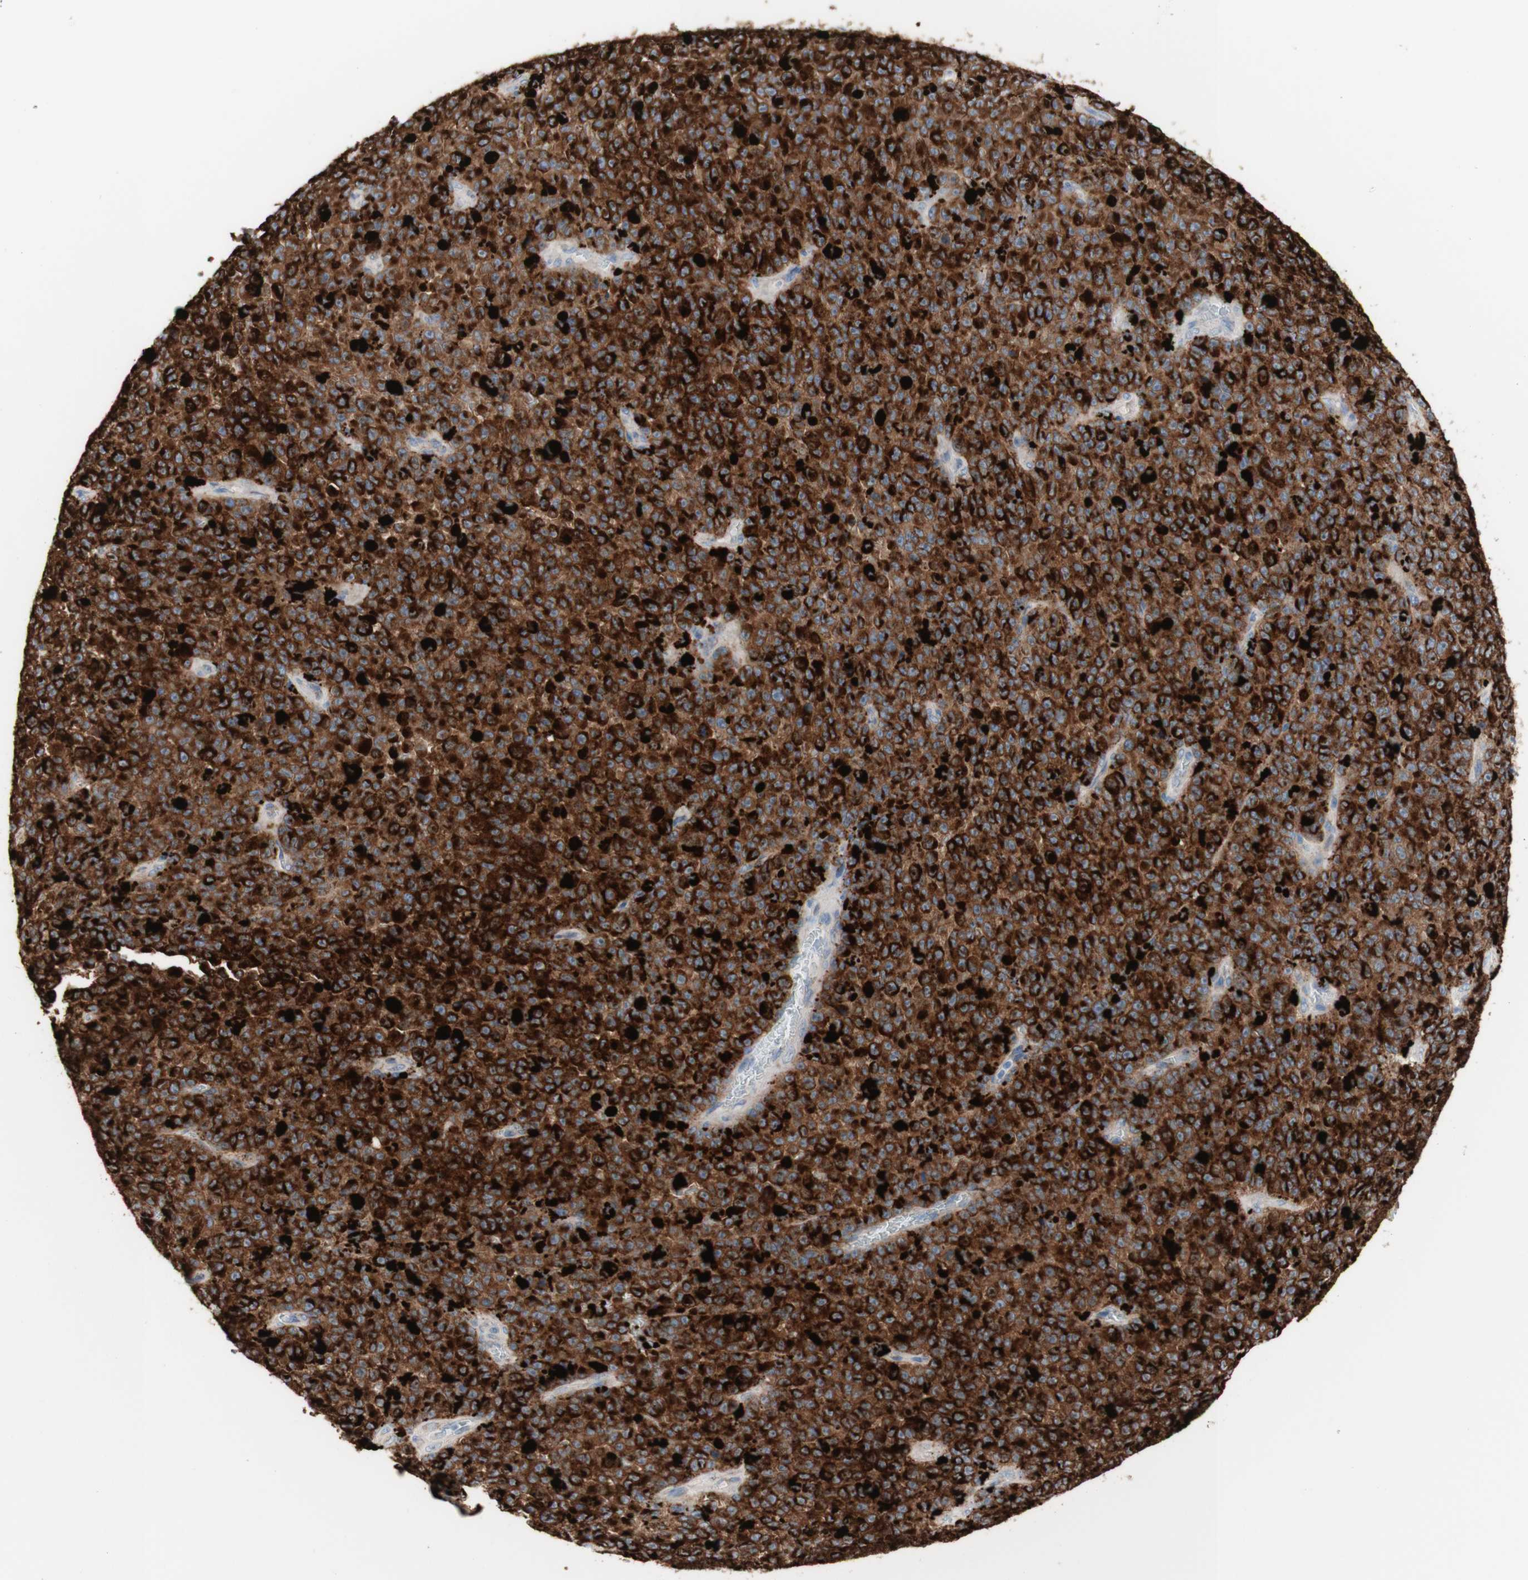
{"staining": {"intensity": "strong", "quantity": ">75%", "location": "cytoplasmic/membranous"}, "tissue": "melanoma", "cell_type": "Tumor cells", "image_type": "cancer", "snomed": [{"axis": "morphology", "description": "Malignant melanoma, NOS"}, {"axis": "topography", "description": "Skin"}], "caption": "The histopathology image demonstrates staining of malignant melanoma, revealing strong cytoplasmic/membranous protein staining (brown color) within tumor cells.", "gene": "URB2", "patient": {"sex": "female", "age": 82}}